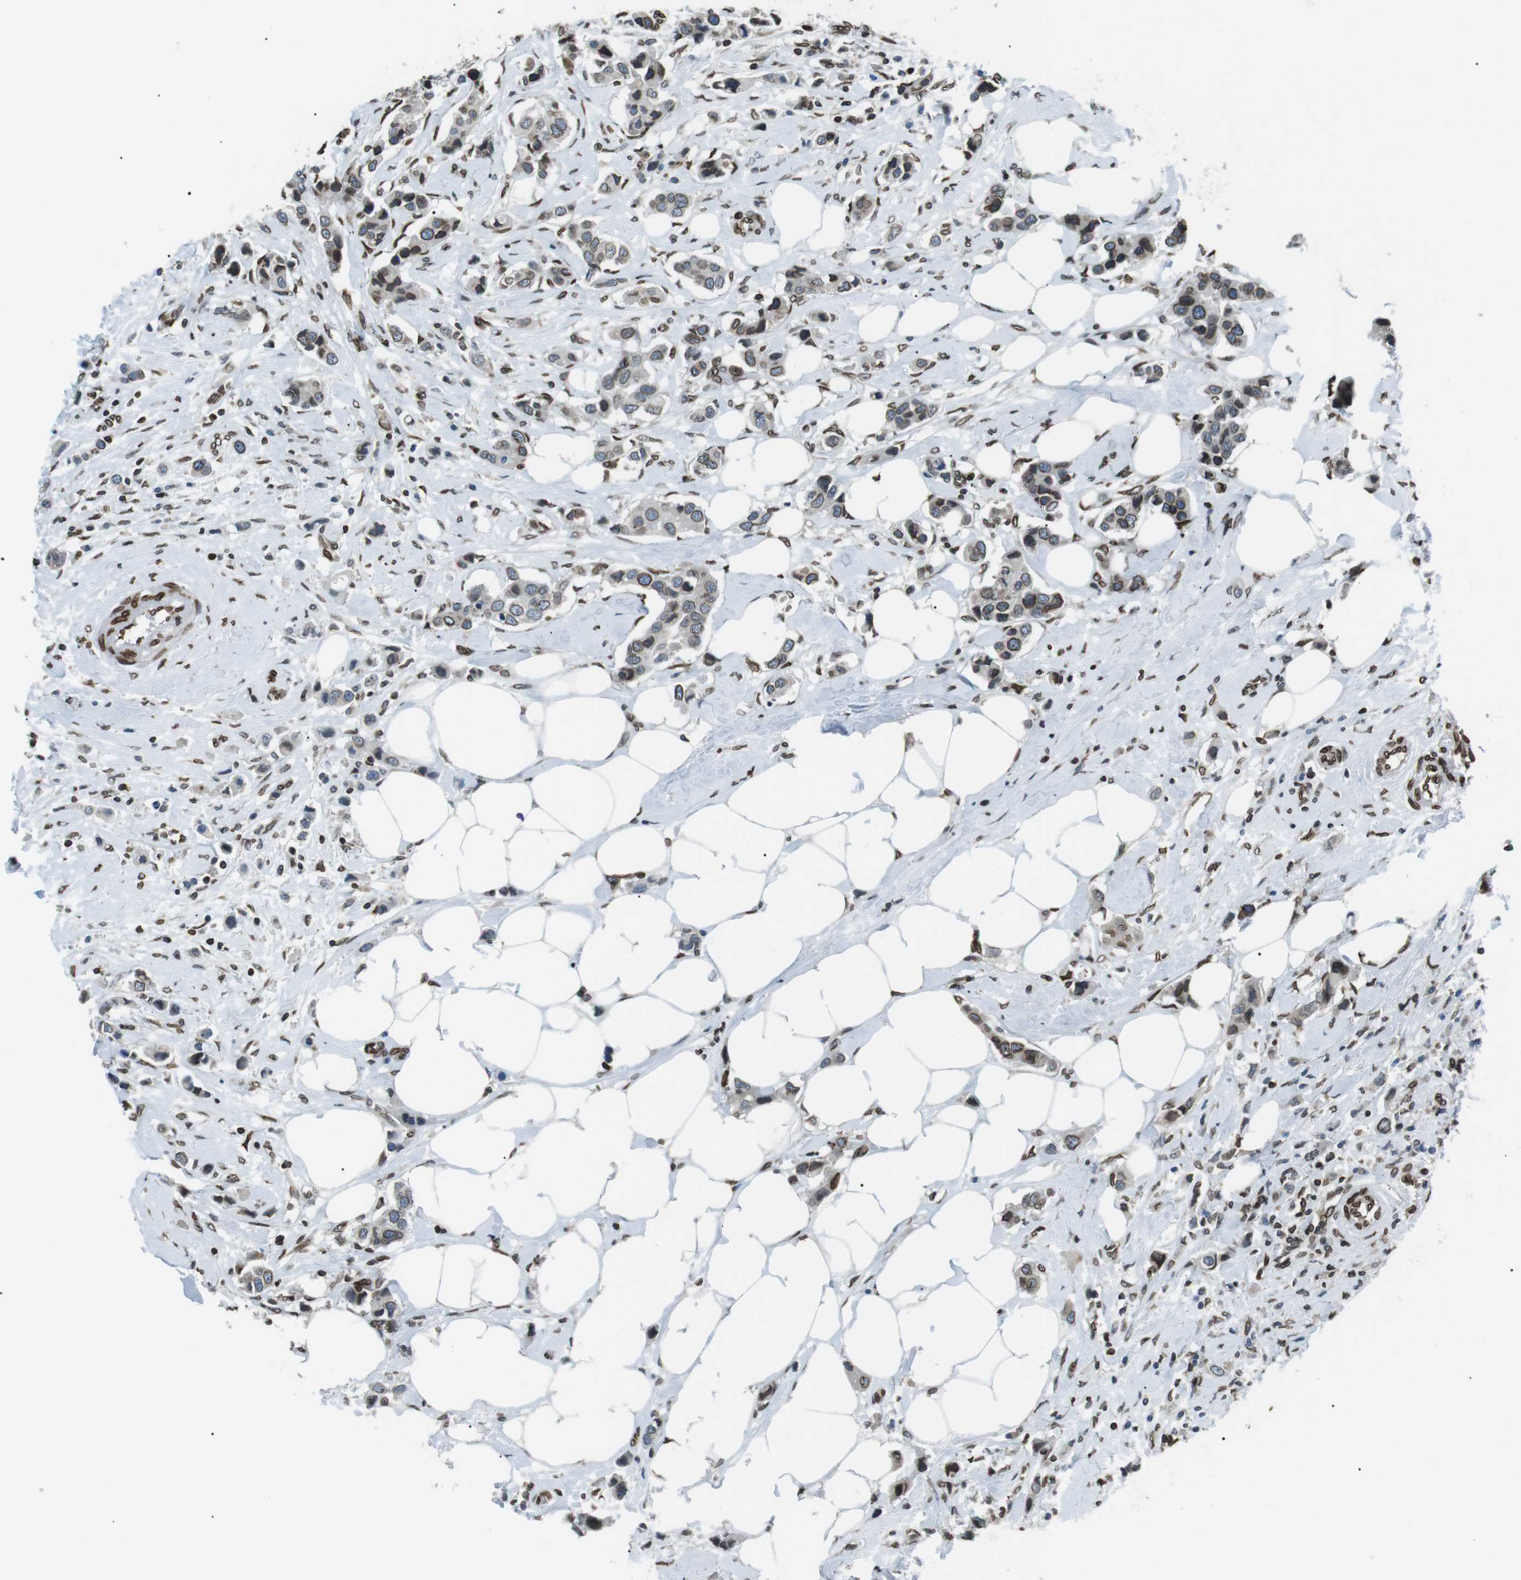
{"staining": {"intensity": "moderate", "quantity": ">75%", "location": "cytoplasmic/membranous,nuclear"}, "tissue": "breast cancer", "cell_type": "Tumor cells", "image_type": "cancer", "snomed": [{"axis": "morphology", "description": "Normal tissue, NOS"}, {"axis": "morphology", "description": "Duct carcinoma"}, {"axis": "topography", "description": "Breast"}], "caption": "Human breast cancer (invasive ductal carcinoma) stained for a protein (brown) exhibits moderate cytoplasmic/membranous and nuclear positive positivity in about >75% of tumor cells.", "gene": "TMX4", "patient": {"sex": "female", "age": 50}}